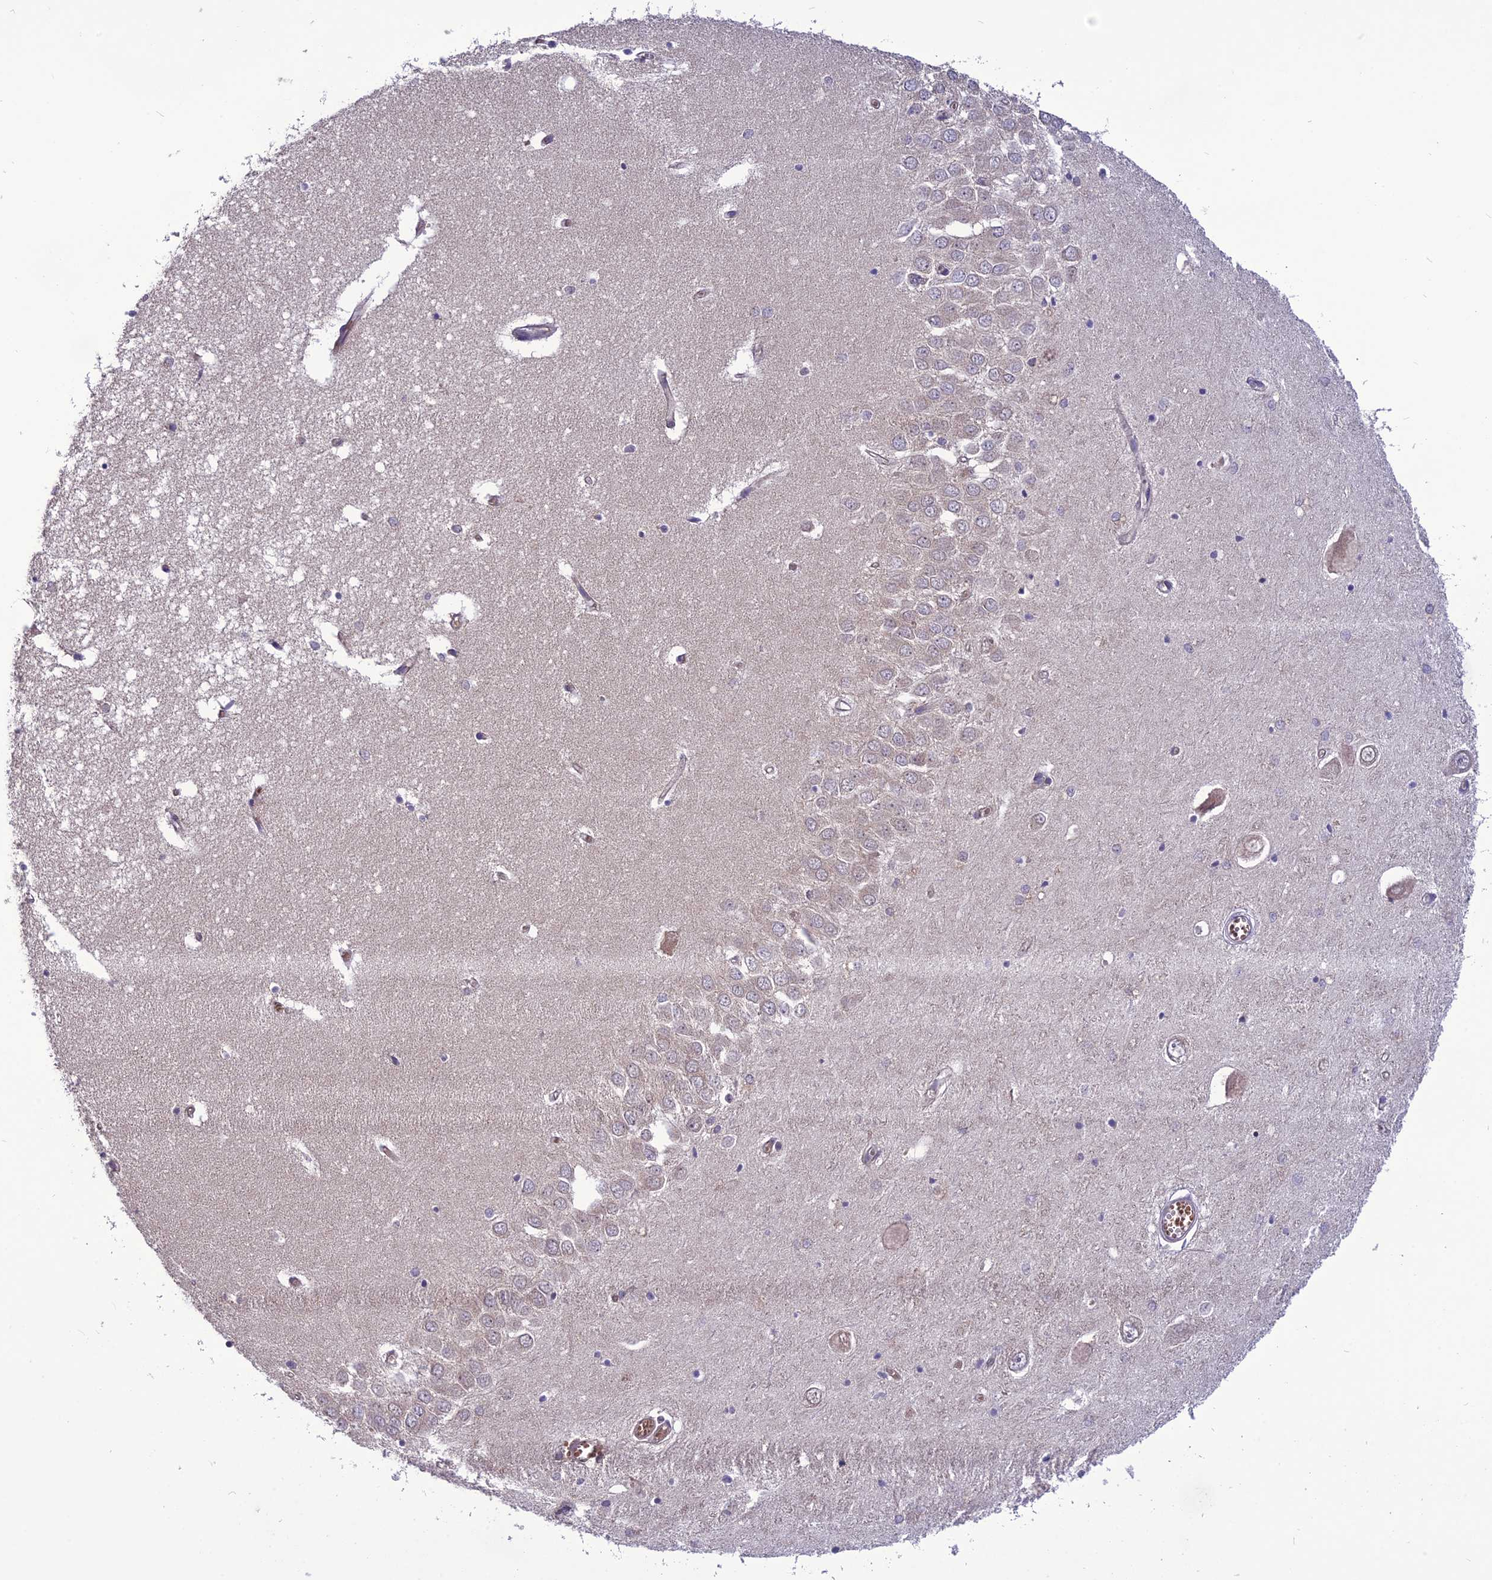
{"staining": {"intensity": "negative", "quantity": "none", "location": "none"}, "tissue": "hippocampus", "cell_type": "Glial cells", "image_type": "normal", "snomed": [{"axis": "morphology", "description": "Normal tissue, NOS"}, {"axis": "topography", "description": "Hippocampus"}], "caption": "Immunohistochemical staining of benign human hippocampus shows no significant staining in glial cells.", "gene": "PSMF1", "patient": {"sex": "male", "age": 70}}